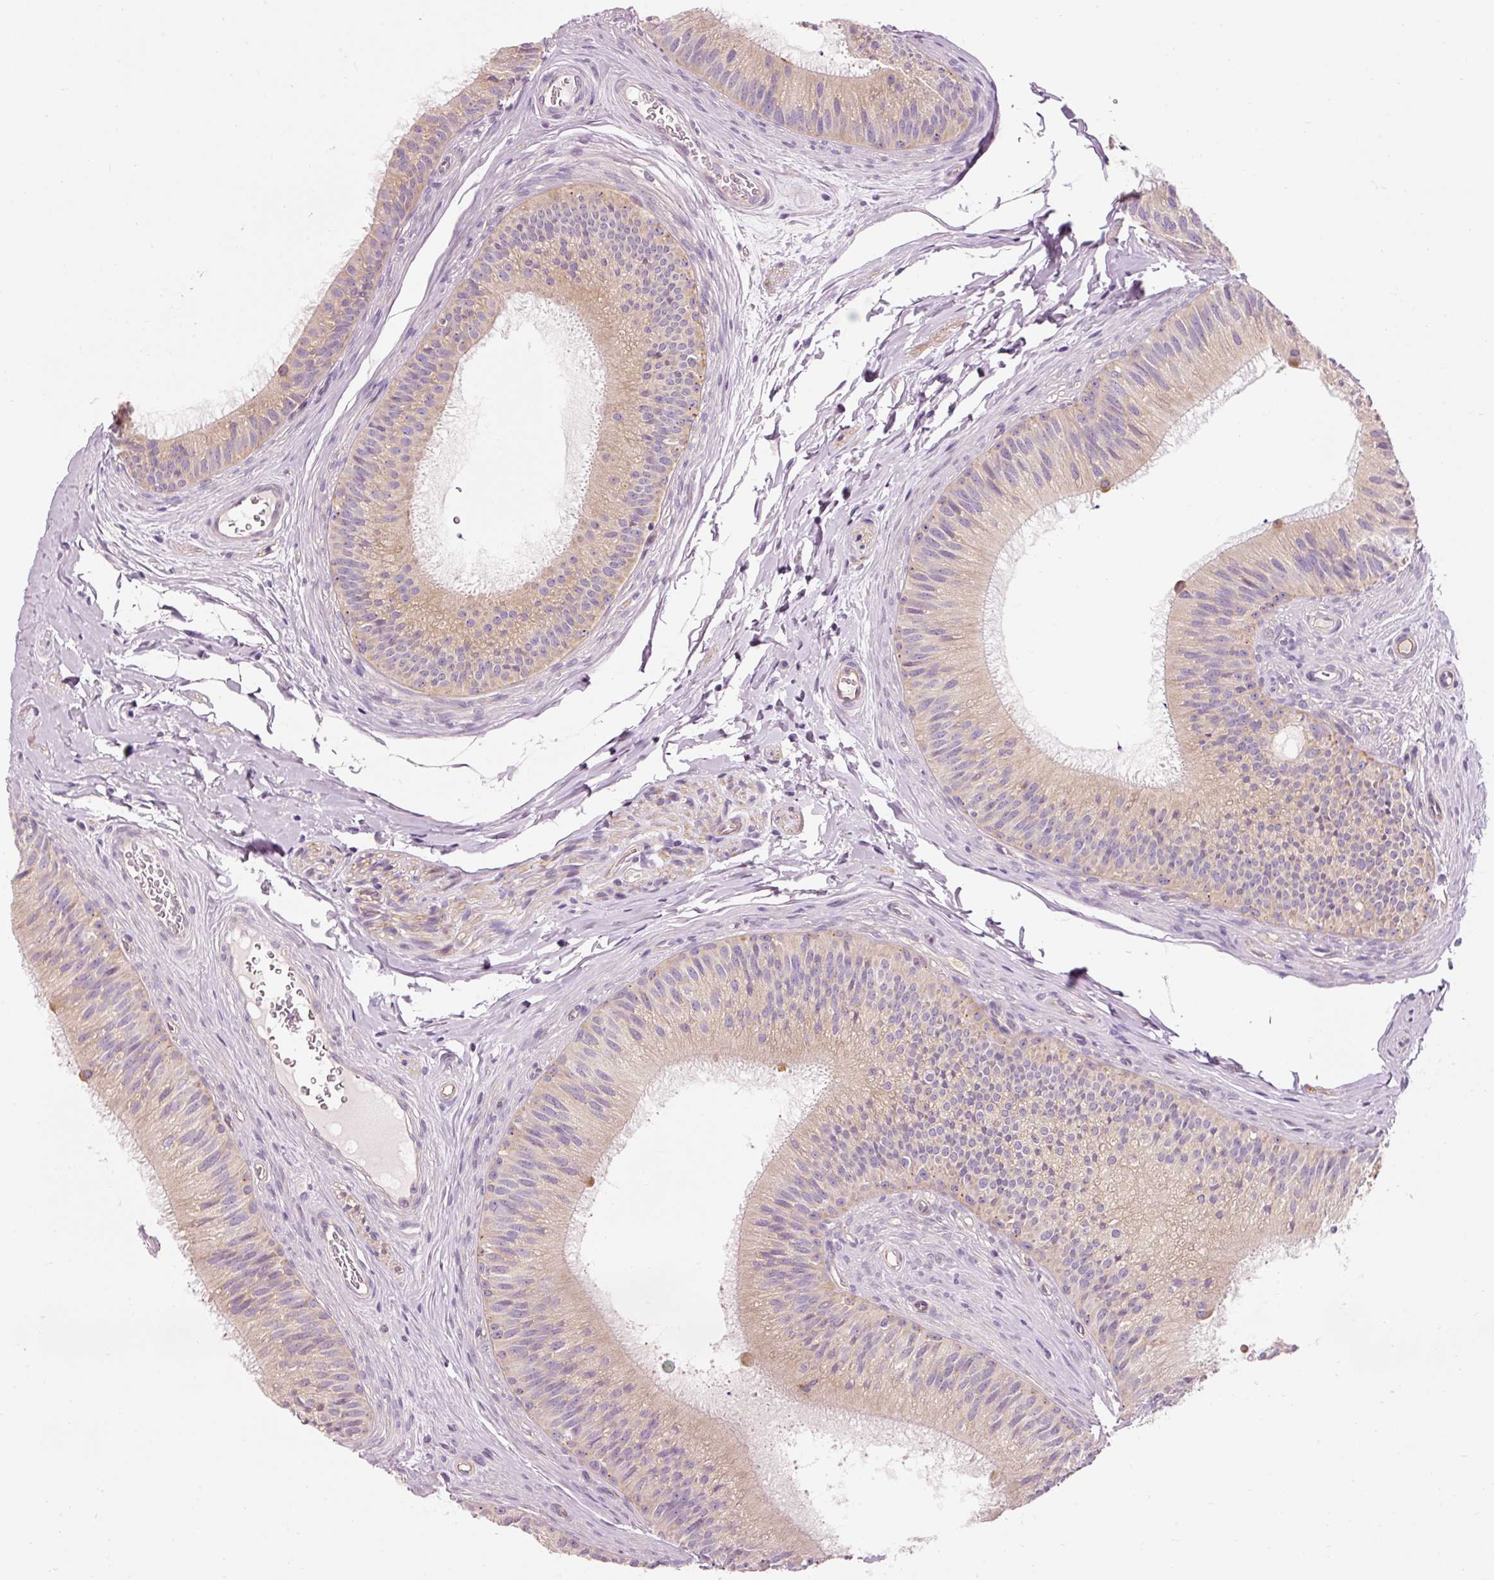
{"staining": {"intensity": "moderate", "quantity": "25%-75%", "location": "cytoplasmic/membranous"}, "tissue": "epididymis", "cell_type": "Glandular cells", "image_type": "normal", "snomed": [{"axis": "morphology", "description": "Normal tissue, NOS"}, {"axis": "topography", "description": "Epididymis"}], "caption": "Immunohistochemical staining of normal epididymis exhibits 25%-75% levels of moderate cytoplasmic/membranous protein expression in about 25%-75% of glandular cells.", "gene": "NAPA", "patient": {"sex": "male", "age": 24}}